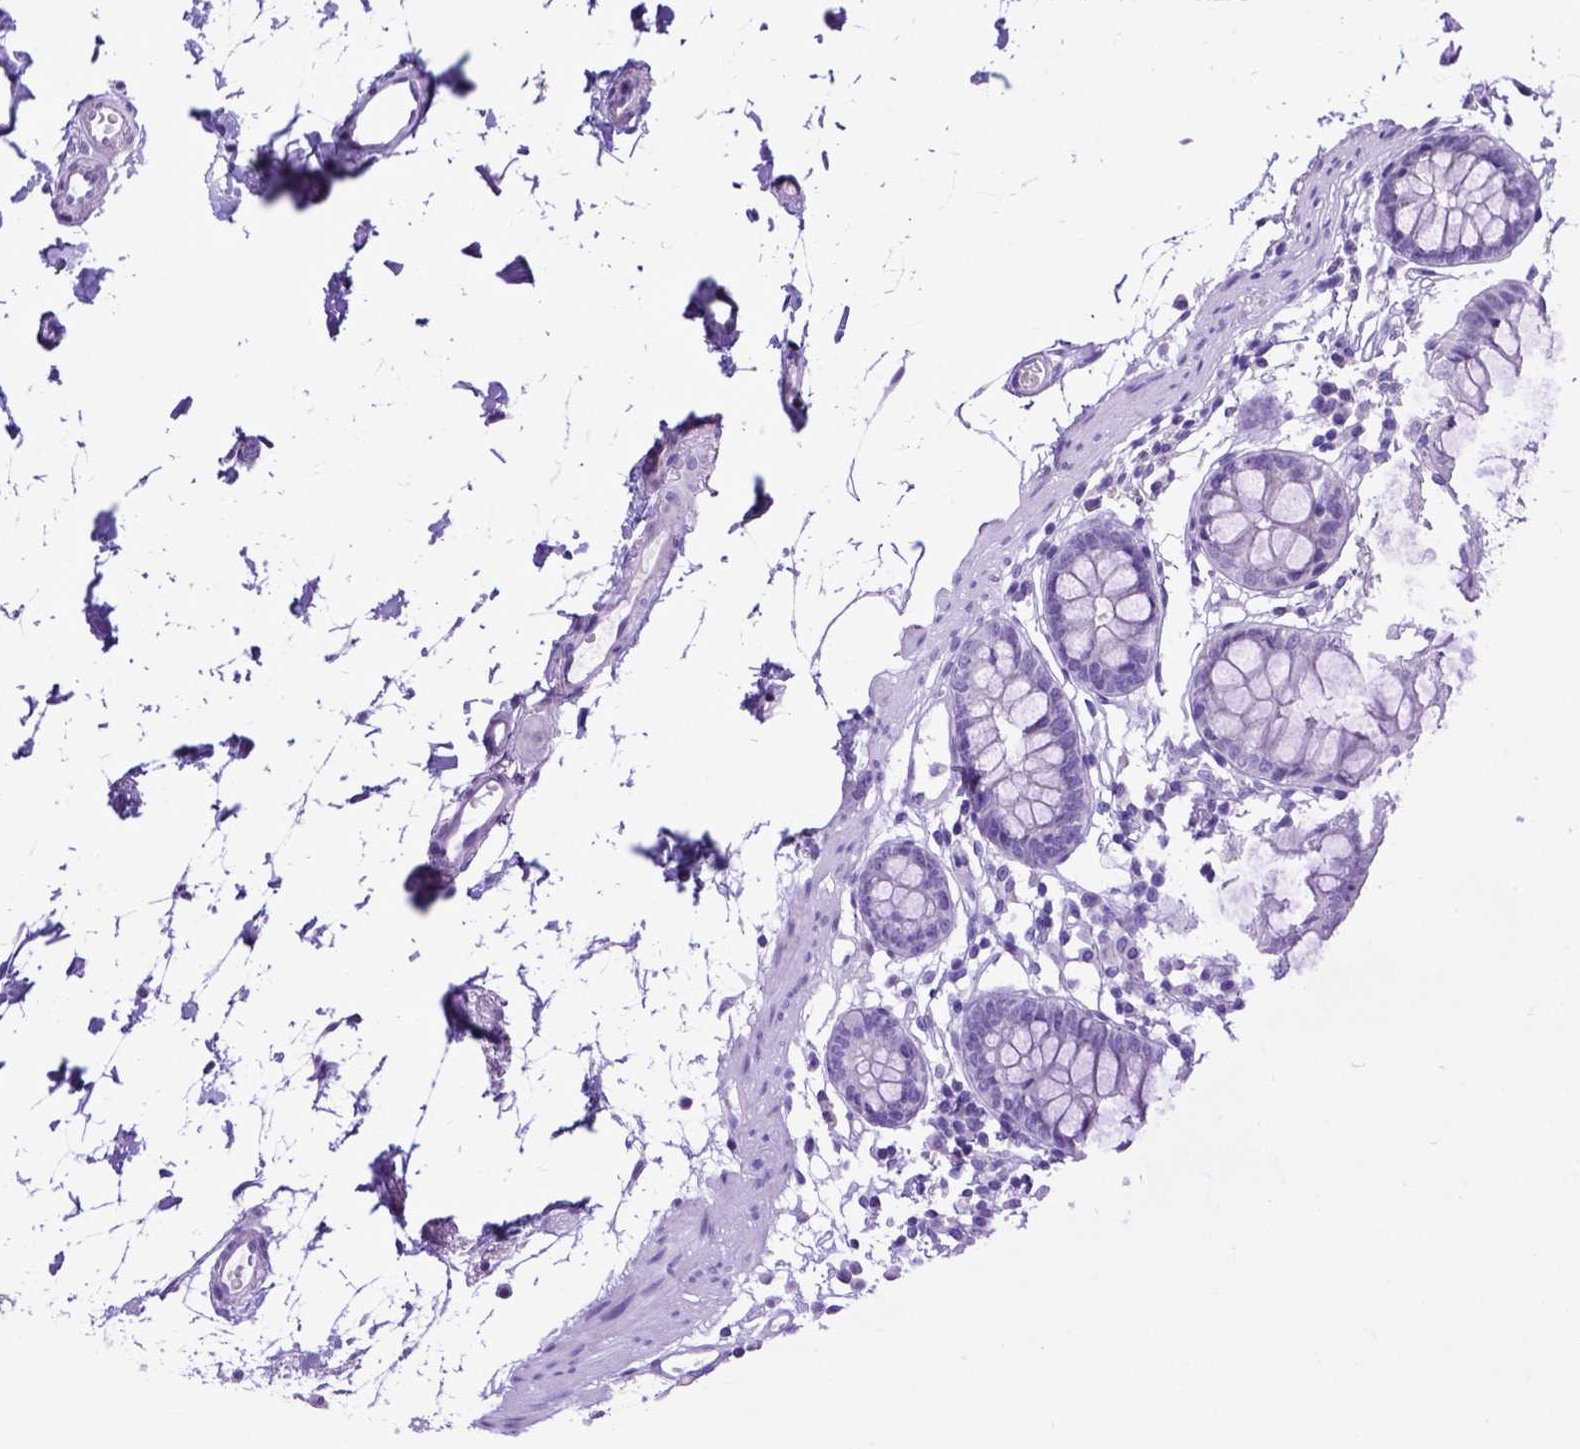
{"staining": {"intensity": "negative", "quantity": "none", "location": "none"}, "tissue": "colon", "cell_type": "Endothelial cells", "image_type": "normal", "snomed": [{"axis": "morphology", "description": "Normal tissue, NOS"}, {"axis": "topography", "description": "Colon"}], "caption": "Endothelial cells show no significant positivity in benign colon.", "gene": "ESR1", "patient": {"sex": "female", "age": 84}}